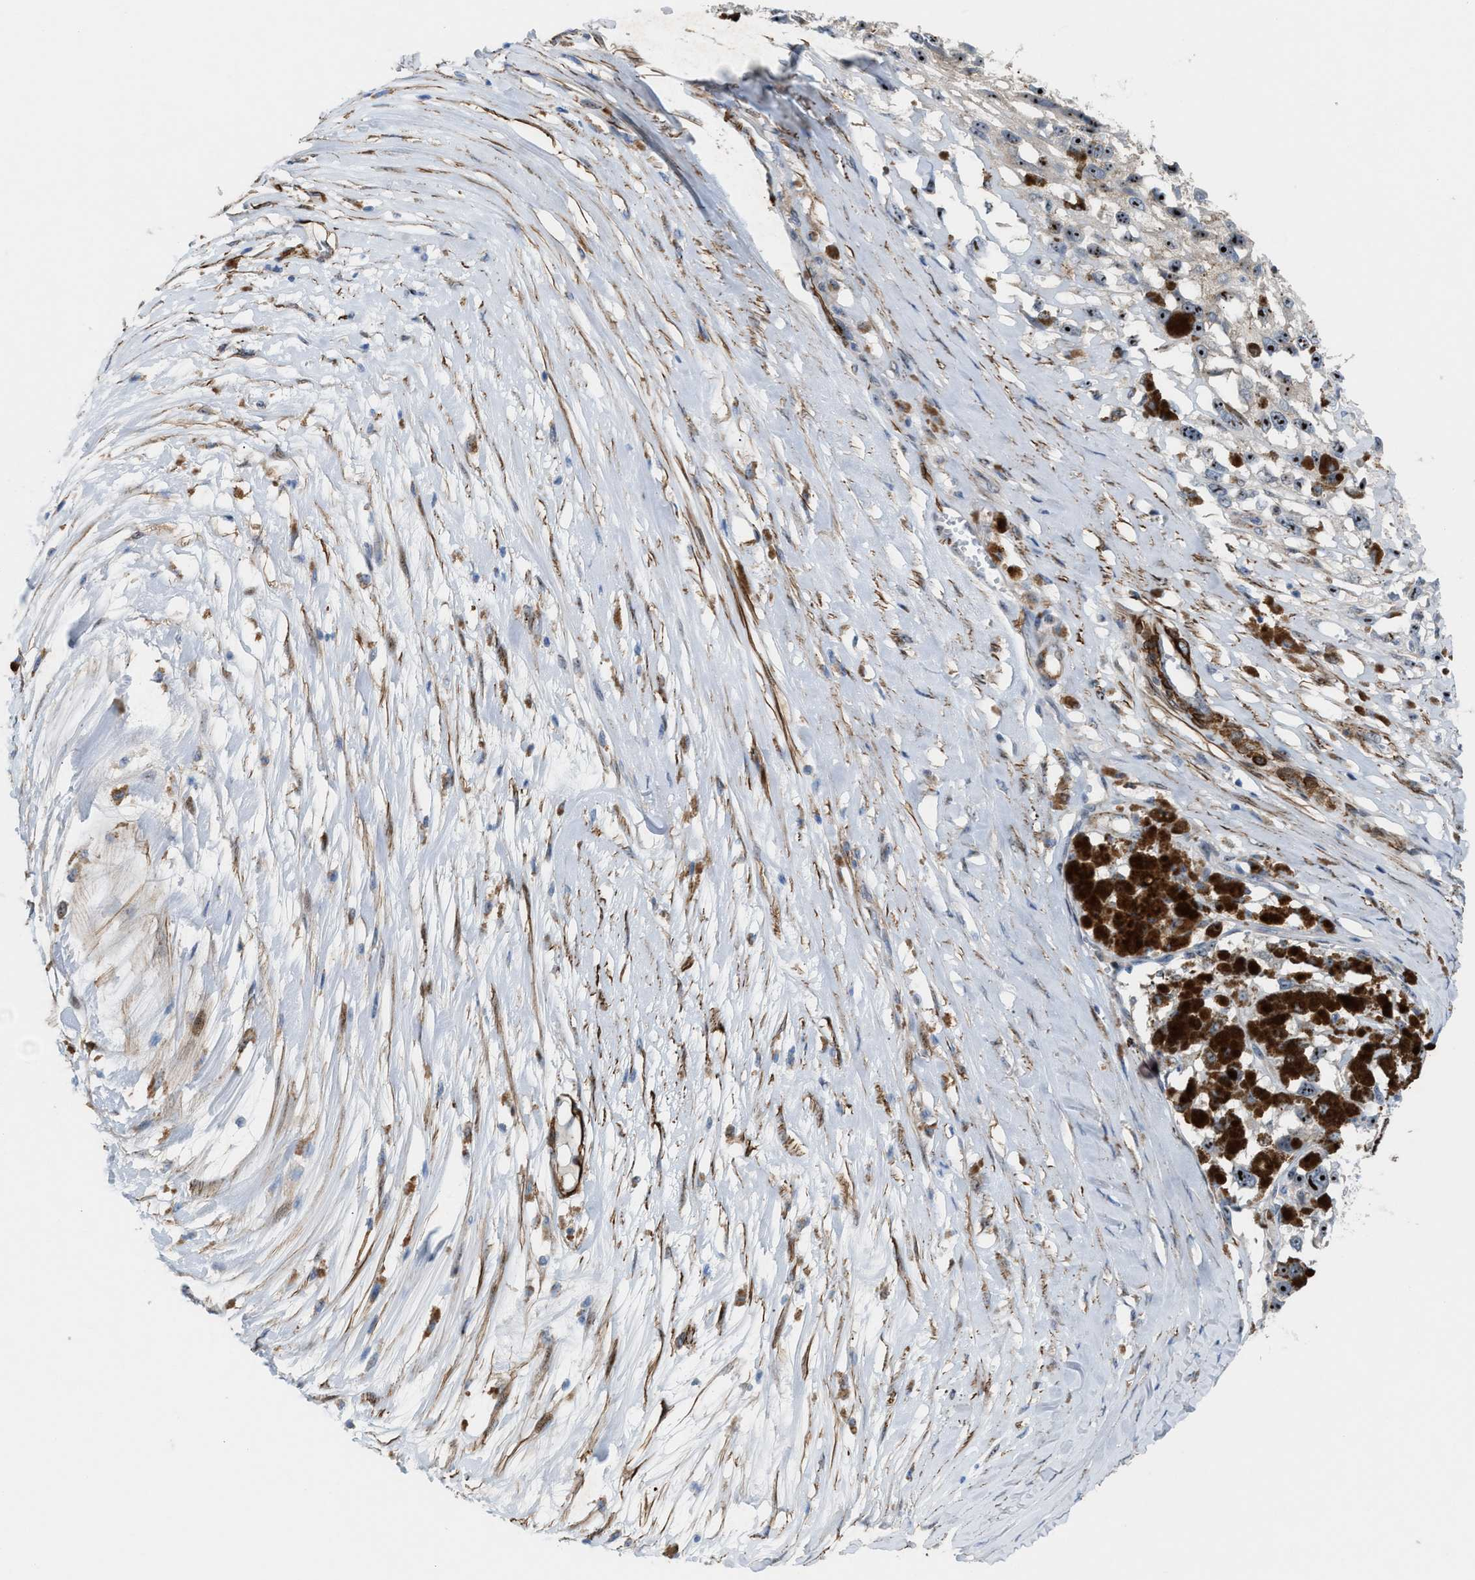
{"staining": {"intensity": "moderate", "quantity": ">75%", "location": "nuclear"}, "tissue": "melanoma", "cell_type": "Tumor cells", "image_type": "cancer", "snomed": [{"axis": "morphology", "description": "Malignant melanoma, Metastatic site"}, {"axis": "topography", "description": "Lymph node"}], "caption": "Protein expression analysis of malignant melanoma (metastatic site) reveals moderate nuclear positivity in about >75% of tumor cells.", "gene": "NQO2", "patient": {"sex": "male", "age": 59}}